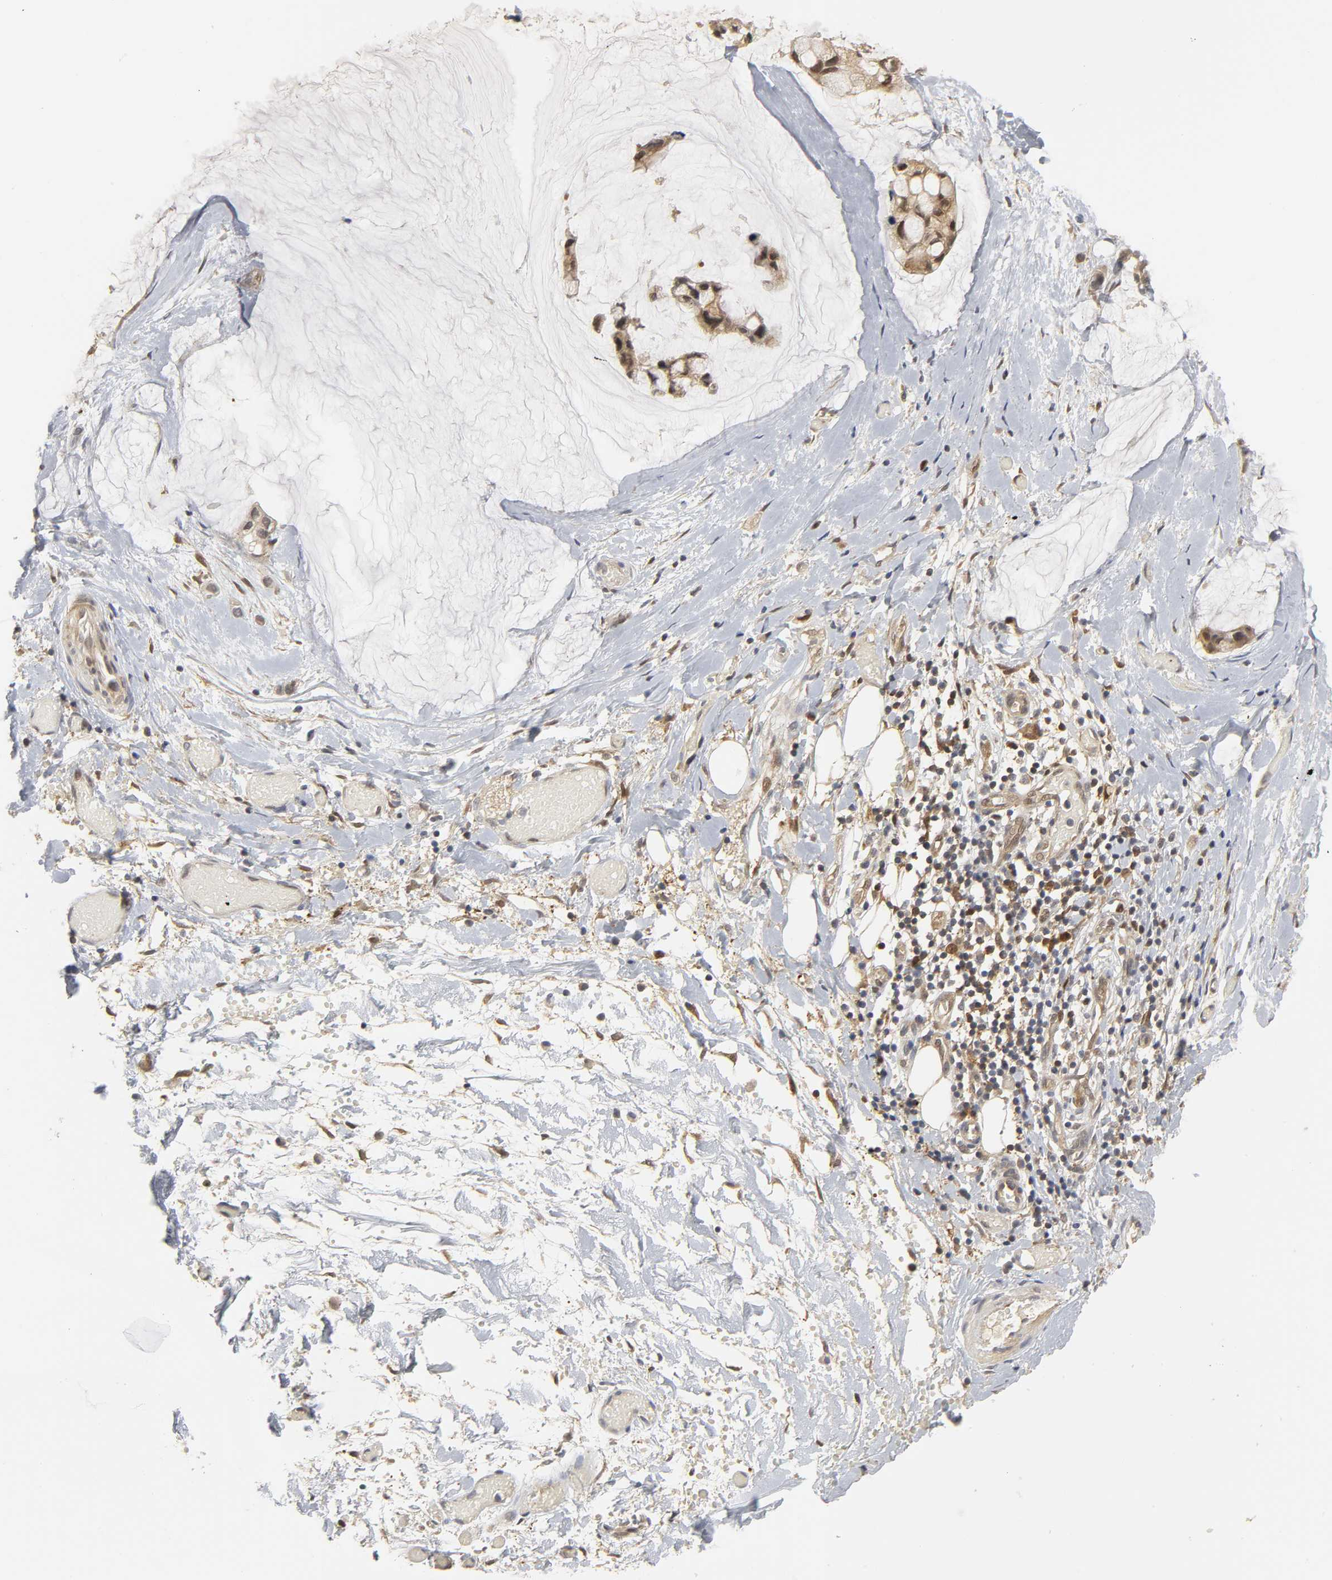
{"staining": {"intensity": "moderate", "quantity": ">75%", "location": "cytoplasmic/membranous,nuclear"}, "tissue": "ovarian cancer", "cell_type": "Tumor cells", "image_type": "cancer", "snomed": [{"axis": "morphology", "description": "Cystadenocarcinoma, mucinous, NOS"}, {"axis": "topography", "description": "Ovary"}], "caption": "Mucinous cystadenocarcinoma (ovarian) was stained to show a protein in brown. There is medium levels of moderate cytoplasmic/membranous and nuclear staining in approximately >75% of tumor cells. The staining is performed using DAB brown chromogen to label protein expression. The nuclei are counter-stained blue using hematoxylin.", "gene": "PARK7", "patient": {"sex": "female", "age": 39}}